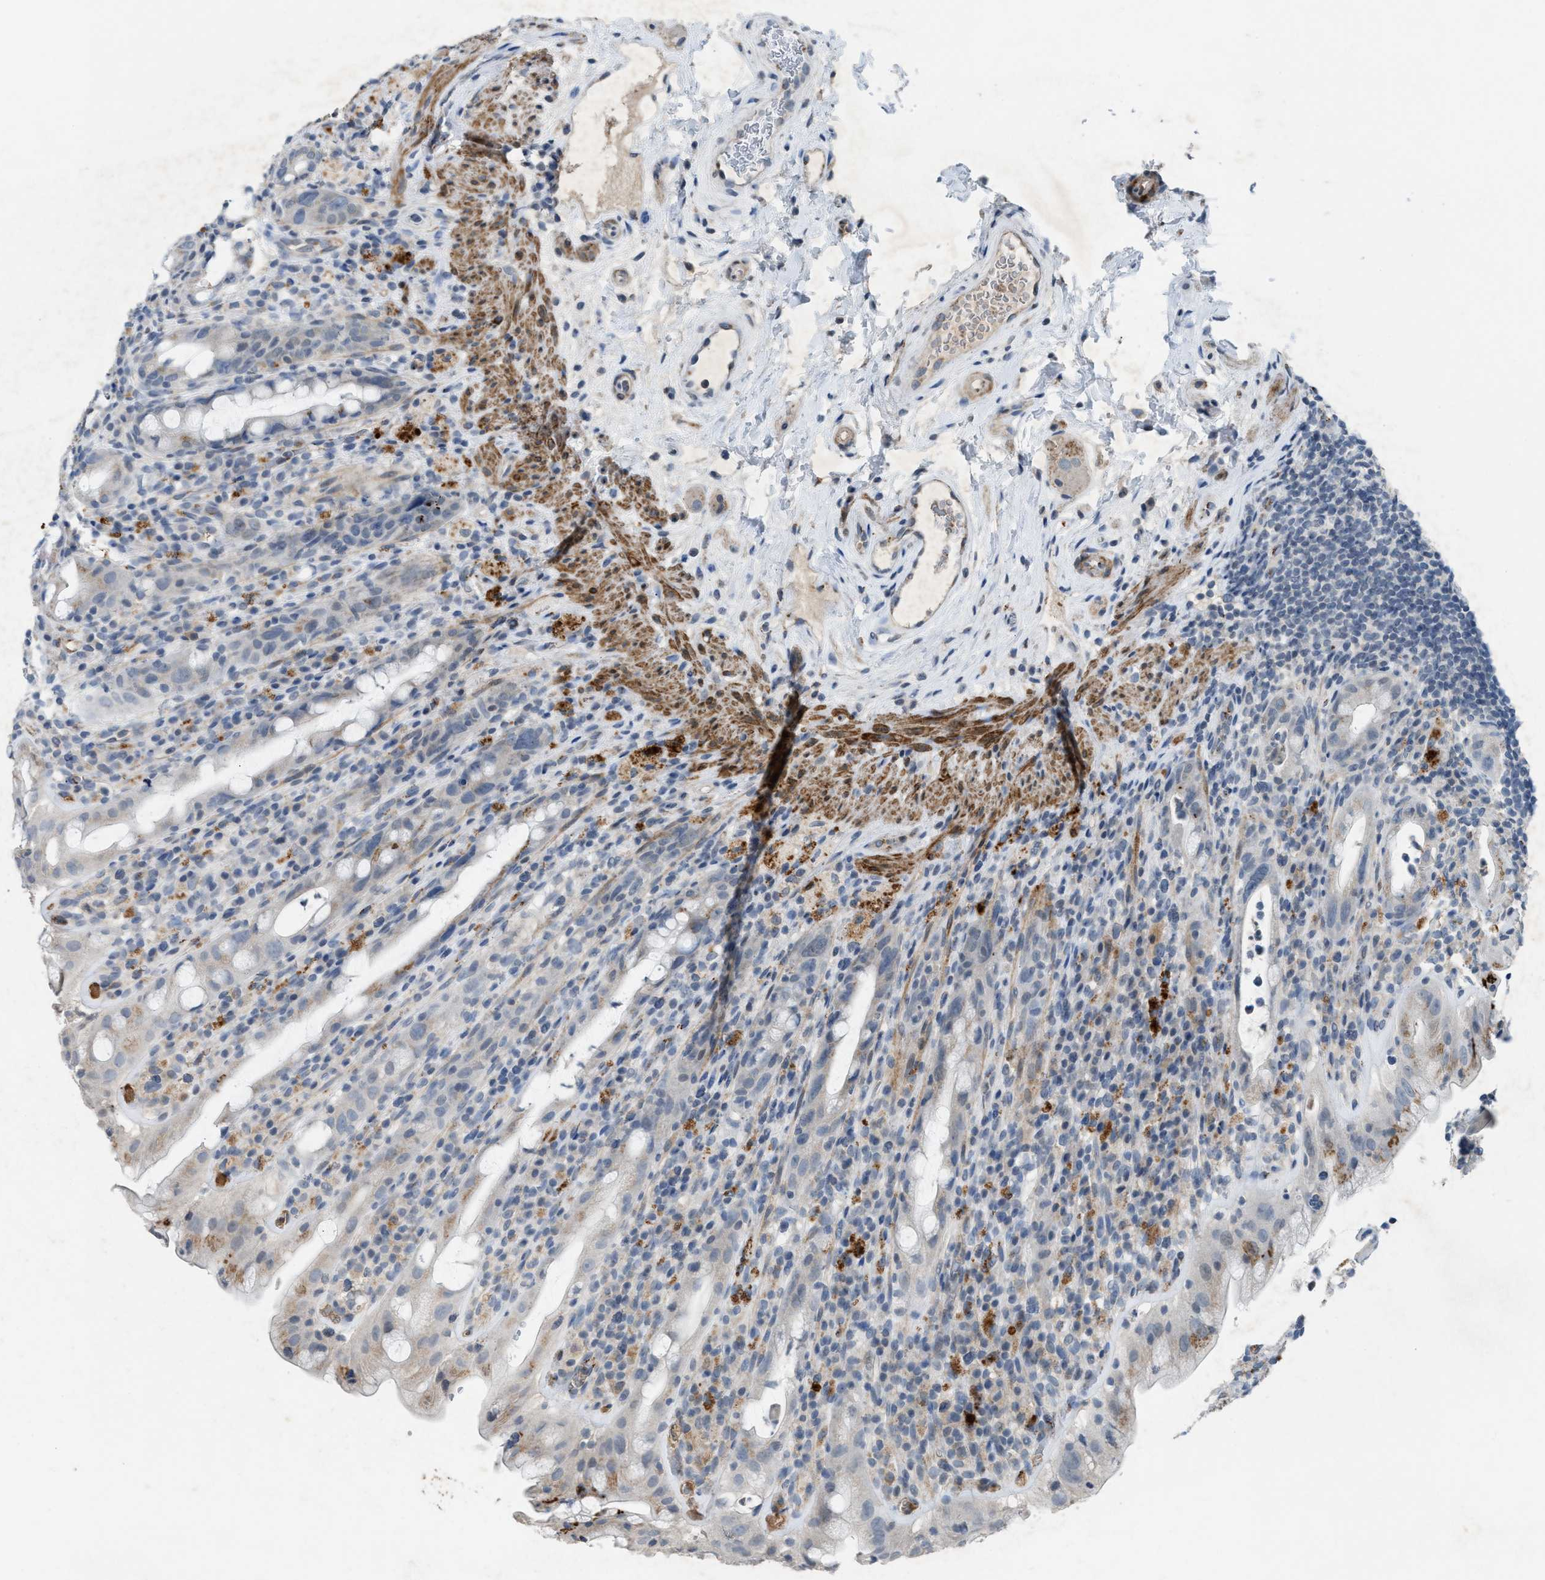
{"staining": {"intensity": "weak", "quantity": "<25%", "location": "cytoplasmic/membranous"}, "tissue": "rectum", "cell_type": "Glandular cells", "image_type": "normal", "snomed": [{"axis": "morphology", "description": "Normal tissue, NOS"}, {"axis": "topography", "description": "Rectum"}], "caption": "IHC micrograph of normal rectum: human rectum stained with DAB (3,3'-diaminobenzidine) reveals no significant protein expression in glandular cells. Brightfield microscopy of immunohistochemistry stained with DAB (3,3'-diaminobenzidine) (brown) and hematoxylin (blue), captured at high magnification.", "gene": "SLC5A5", "patient": {"sex": "male", "age": 44}}